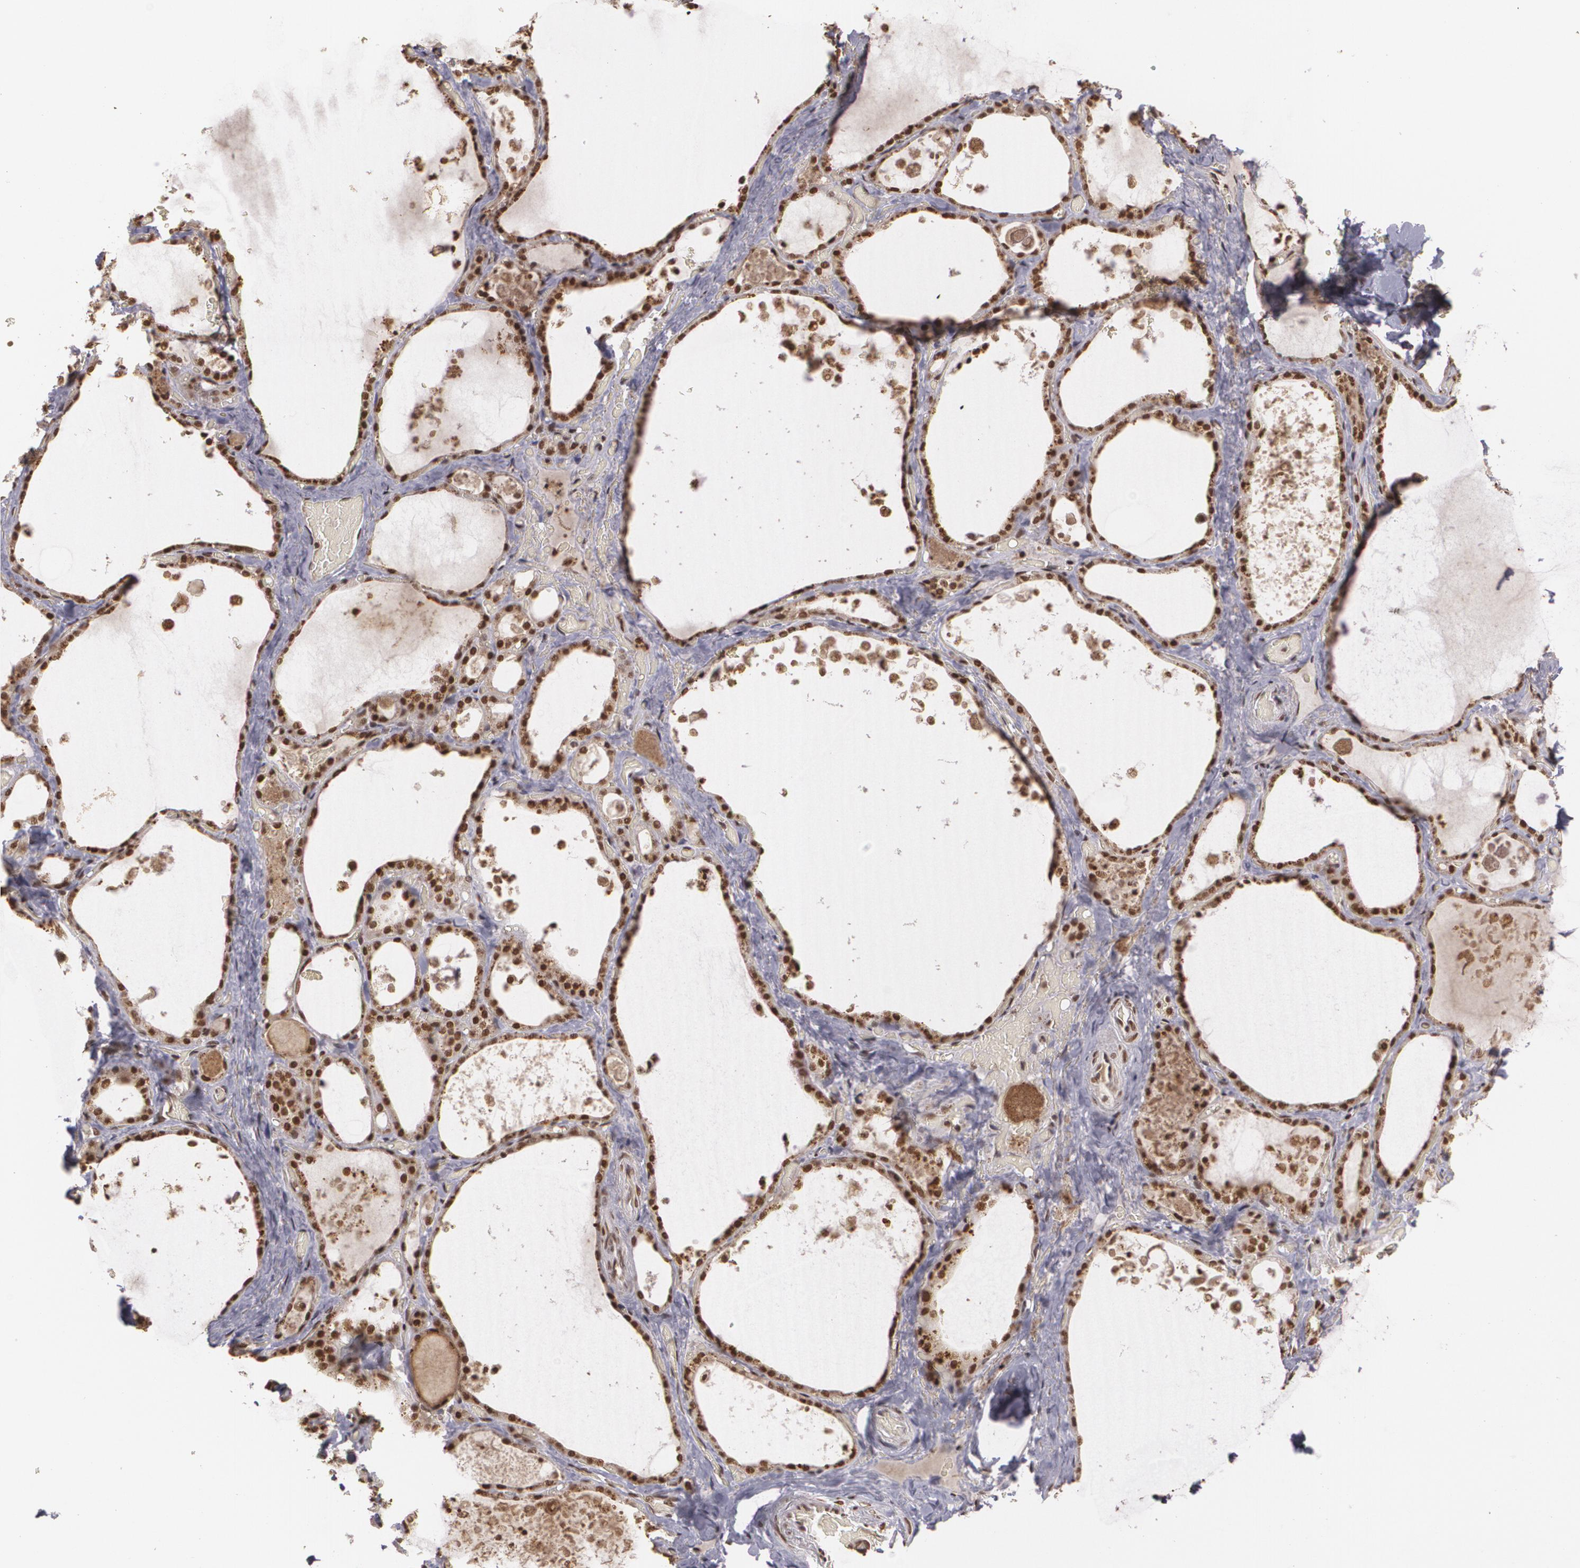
{"staining": {"intensity": "strong", "quantity": ">75%", "location": "cytoplasmic/membranous,nuclear"}, "tissue": "thyroid gland", "cell_type": "Glandular cells", "image_type": "normal", "snomed": [{"axis": "morphology", "description": "Normal tissue, NOS"}, {"axis": "topography", "description": "Thyroid gland"}], "caption": "The photomicrograph demonstrates a brown stain indicating the presence of a protein in the cytoplasmic/membranous,nuclear of glandular cells in thyroid gland. The staining was performed using DAB to visualize the protein expression in brown, while the nuclei were stained in blue with hematoxylin (Magnification: 20x).", "gene": "RXRB", "patient": {"sex": "male", "age": 61}}